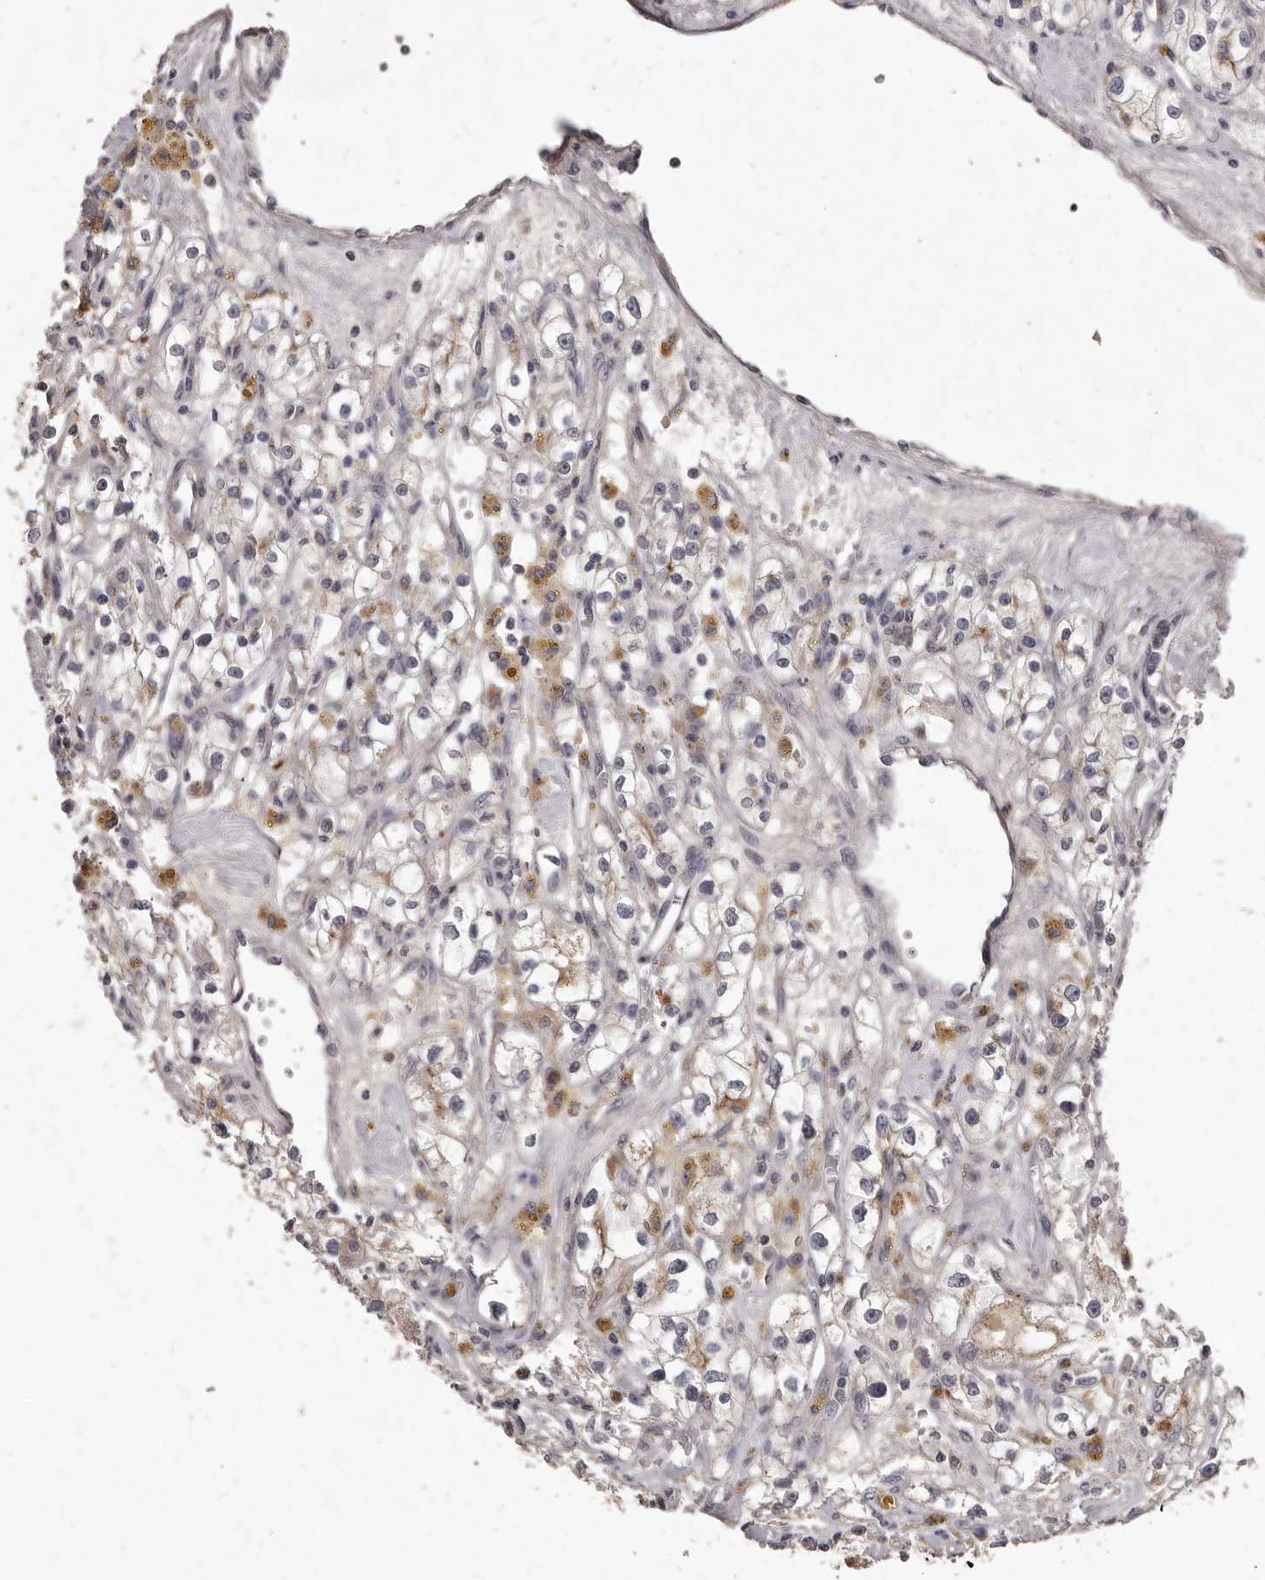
{"staining": {"intensity": "weak", "quantity": "<25%", "location": "cytoplasmic/membranous"}, "tissue": "renal cancer", "cell_type": "Tumor cells", "image_type": "cancer", "snomed": [{"axis": "morphology", "description": "Adenocarcinoma, NOS"}, {"axis": "topography", "description": "Kidney"}], "caption": "This is a micrograph of immunohistochemistry staining of adenocarcinoma (renal), which shows no positivity in tumor cells.", "gene": "GPRC5C", "patient": {"sex": "male", "age": 56}}